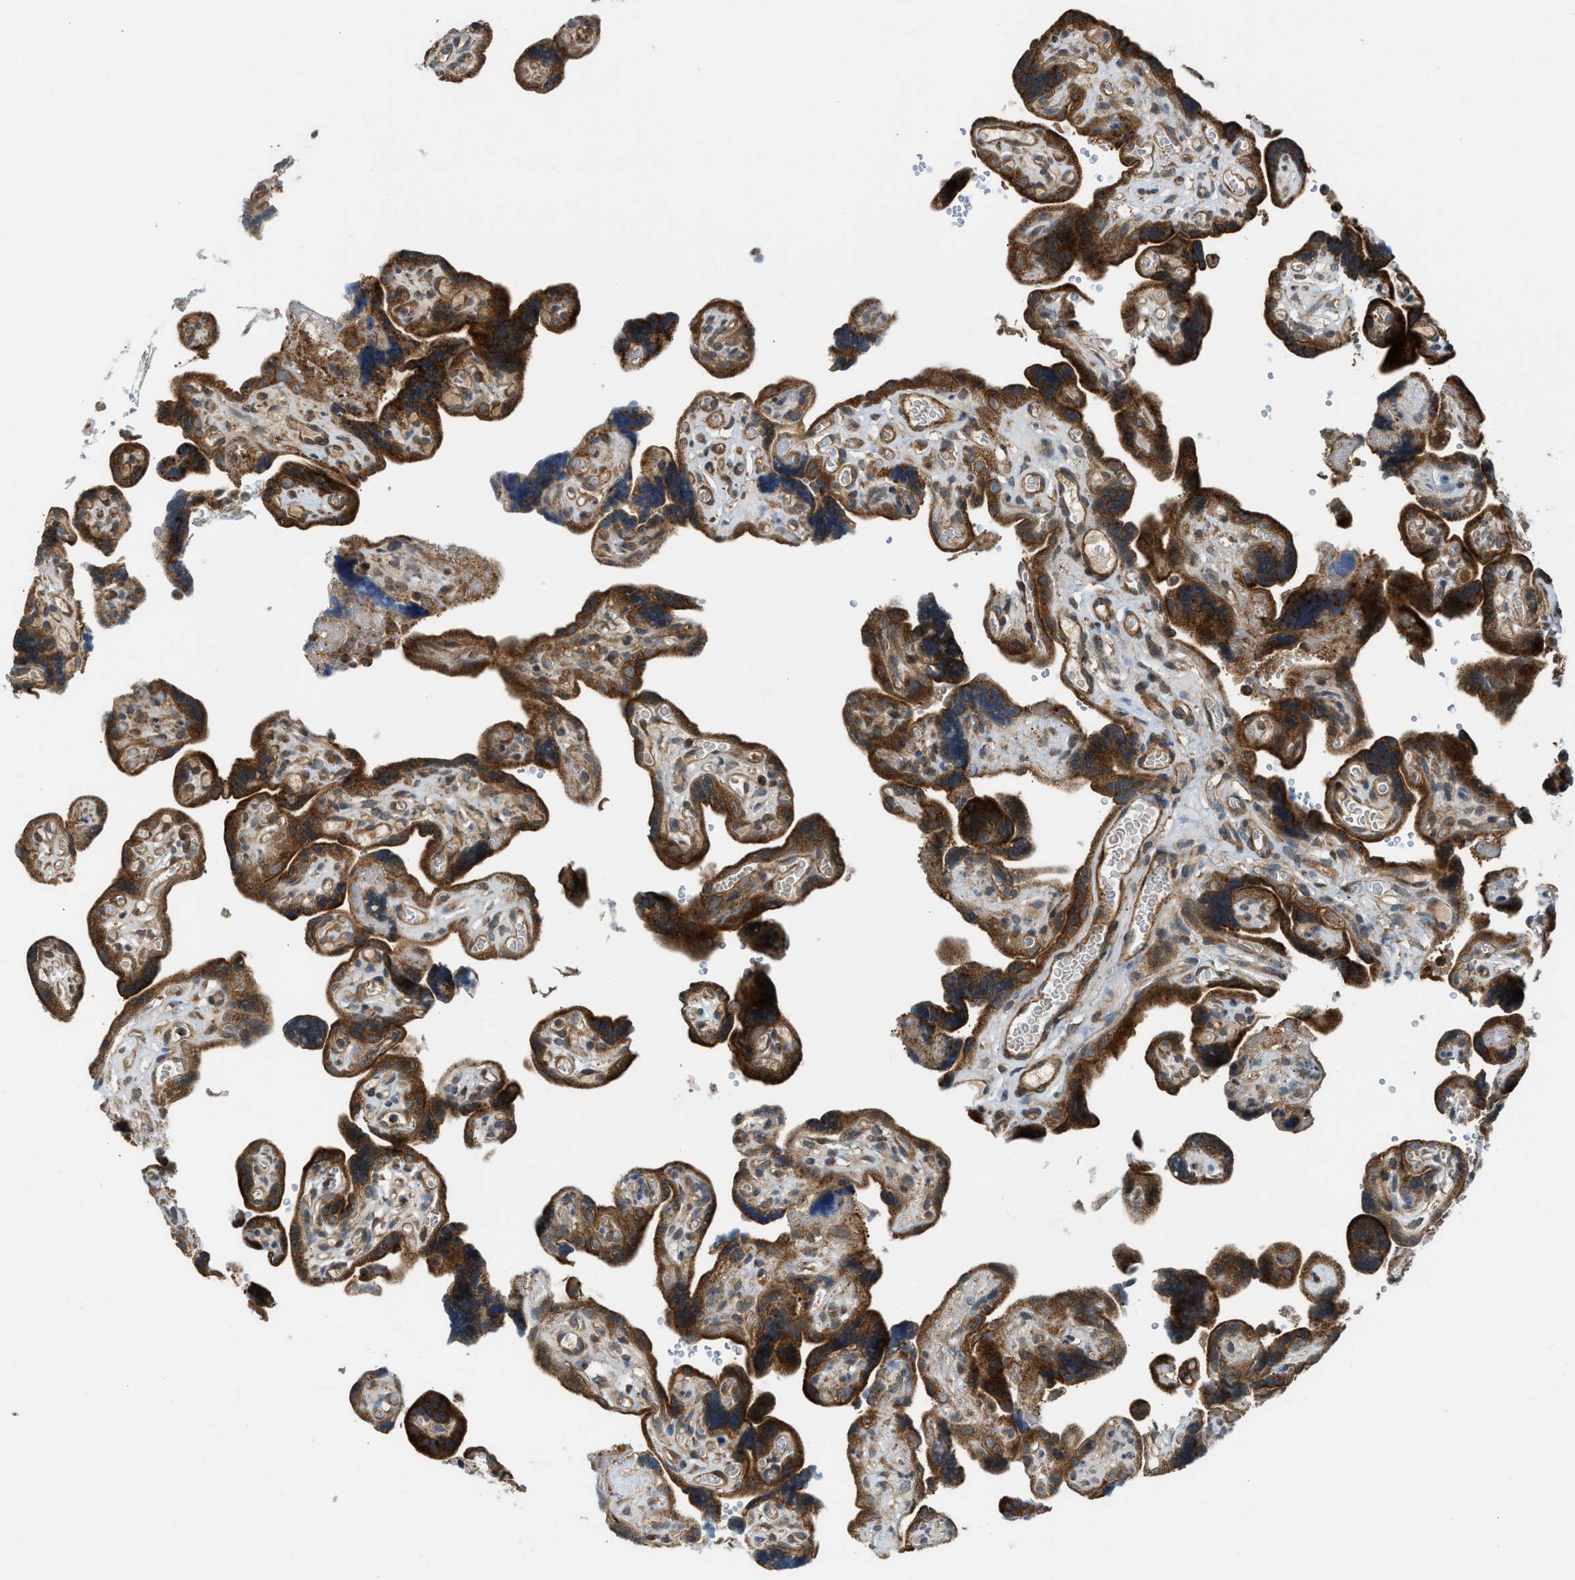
{"staining": {"intensity": "moderate", "quantity": ">75%", "location": "cytoplasmic/membranous"}, "tissue": "placenta", "cell_type": "Decidual cells", "image_type": "normal", "snomed": [{"axis": "morphology", "description": "Normal tissue, NOS"}, {"axis": "topography", "description": "Placenta"}], "caption": "Moderate cytoplasmic/membranous expression is present in approximately >75% of decidual cells in normal placenta. The staining was performed using DAB (3,3'-diaminobenzidine) to visualize the protein expression in brown, while the nuclei were stained in blue with hematoxylin (Magnification: 20x).", "gene": "SESN2", "patient": {"sex": "female", "age": 30}}